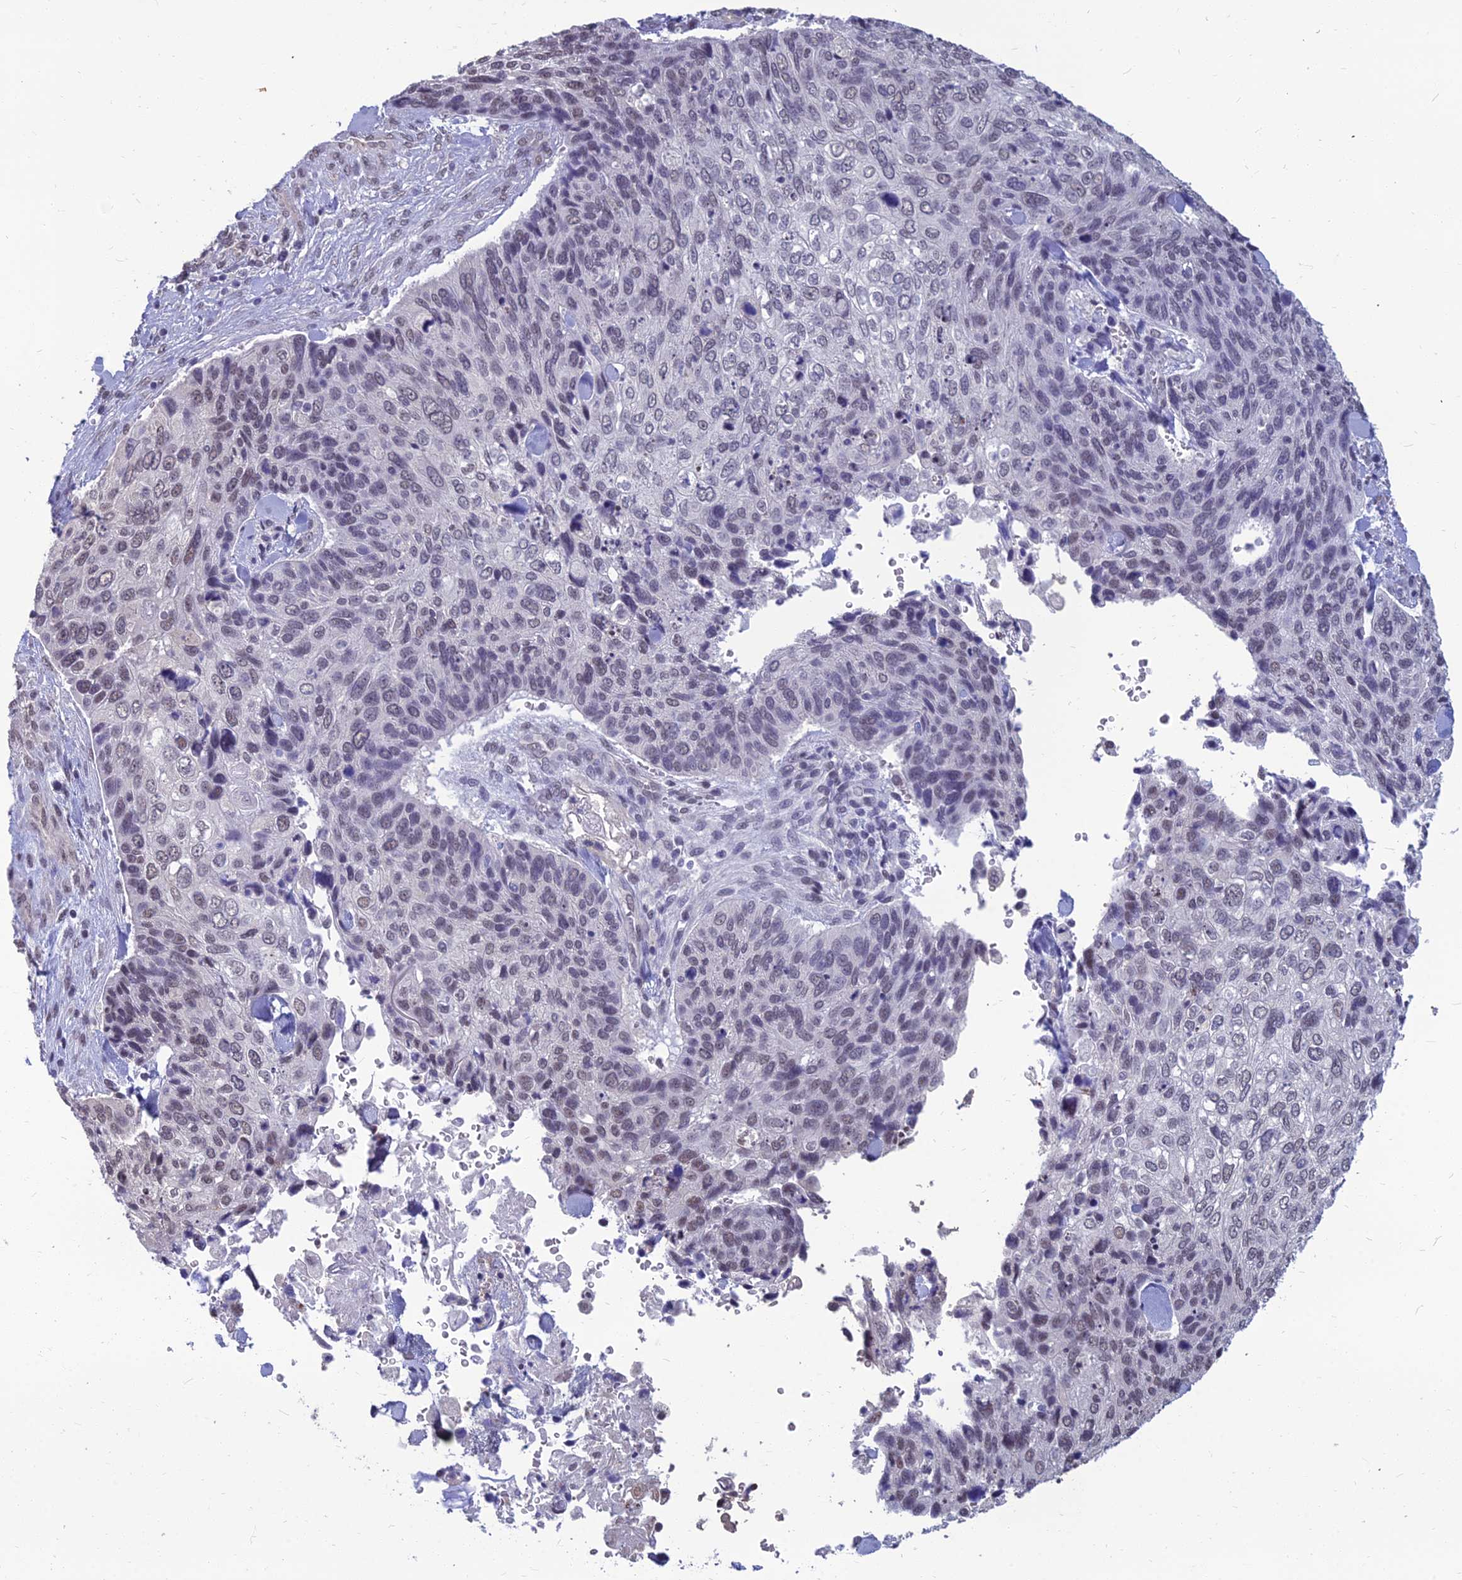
{"staining": {"intensity": "weak", "quantity": "<25%", "location": "nuclear"}, "tissue": "skin cancer", "cell_type": "Tumor cells", "image_type": "cancer", "snomed": [{"axis": "morphology", "description": "Basal cell carcinoma"}, {"axis": "topography", "description": "Skin"}], "caption": "The histopathology image demonstrates no staining of tumor cells in skin cancer (basal cell carcinoma). The staining is performed using DAB brown chromogen with nuclei counter-stained in using hematoxylin.", "gene": "SRSF7", "patient": {"sex": "female", "age": 74}}